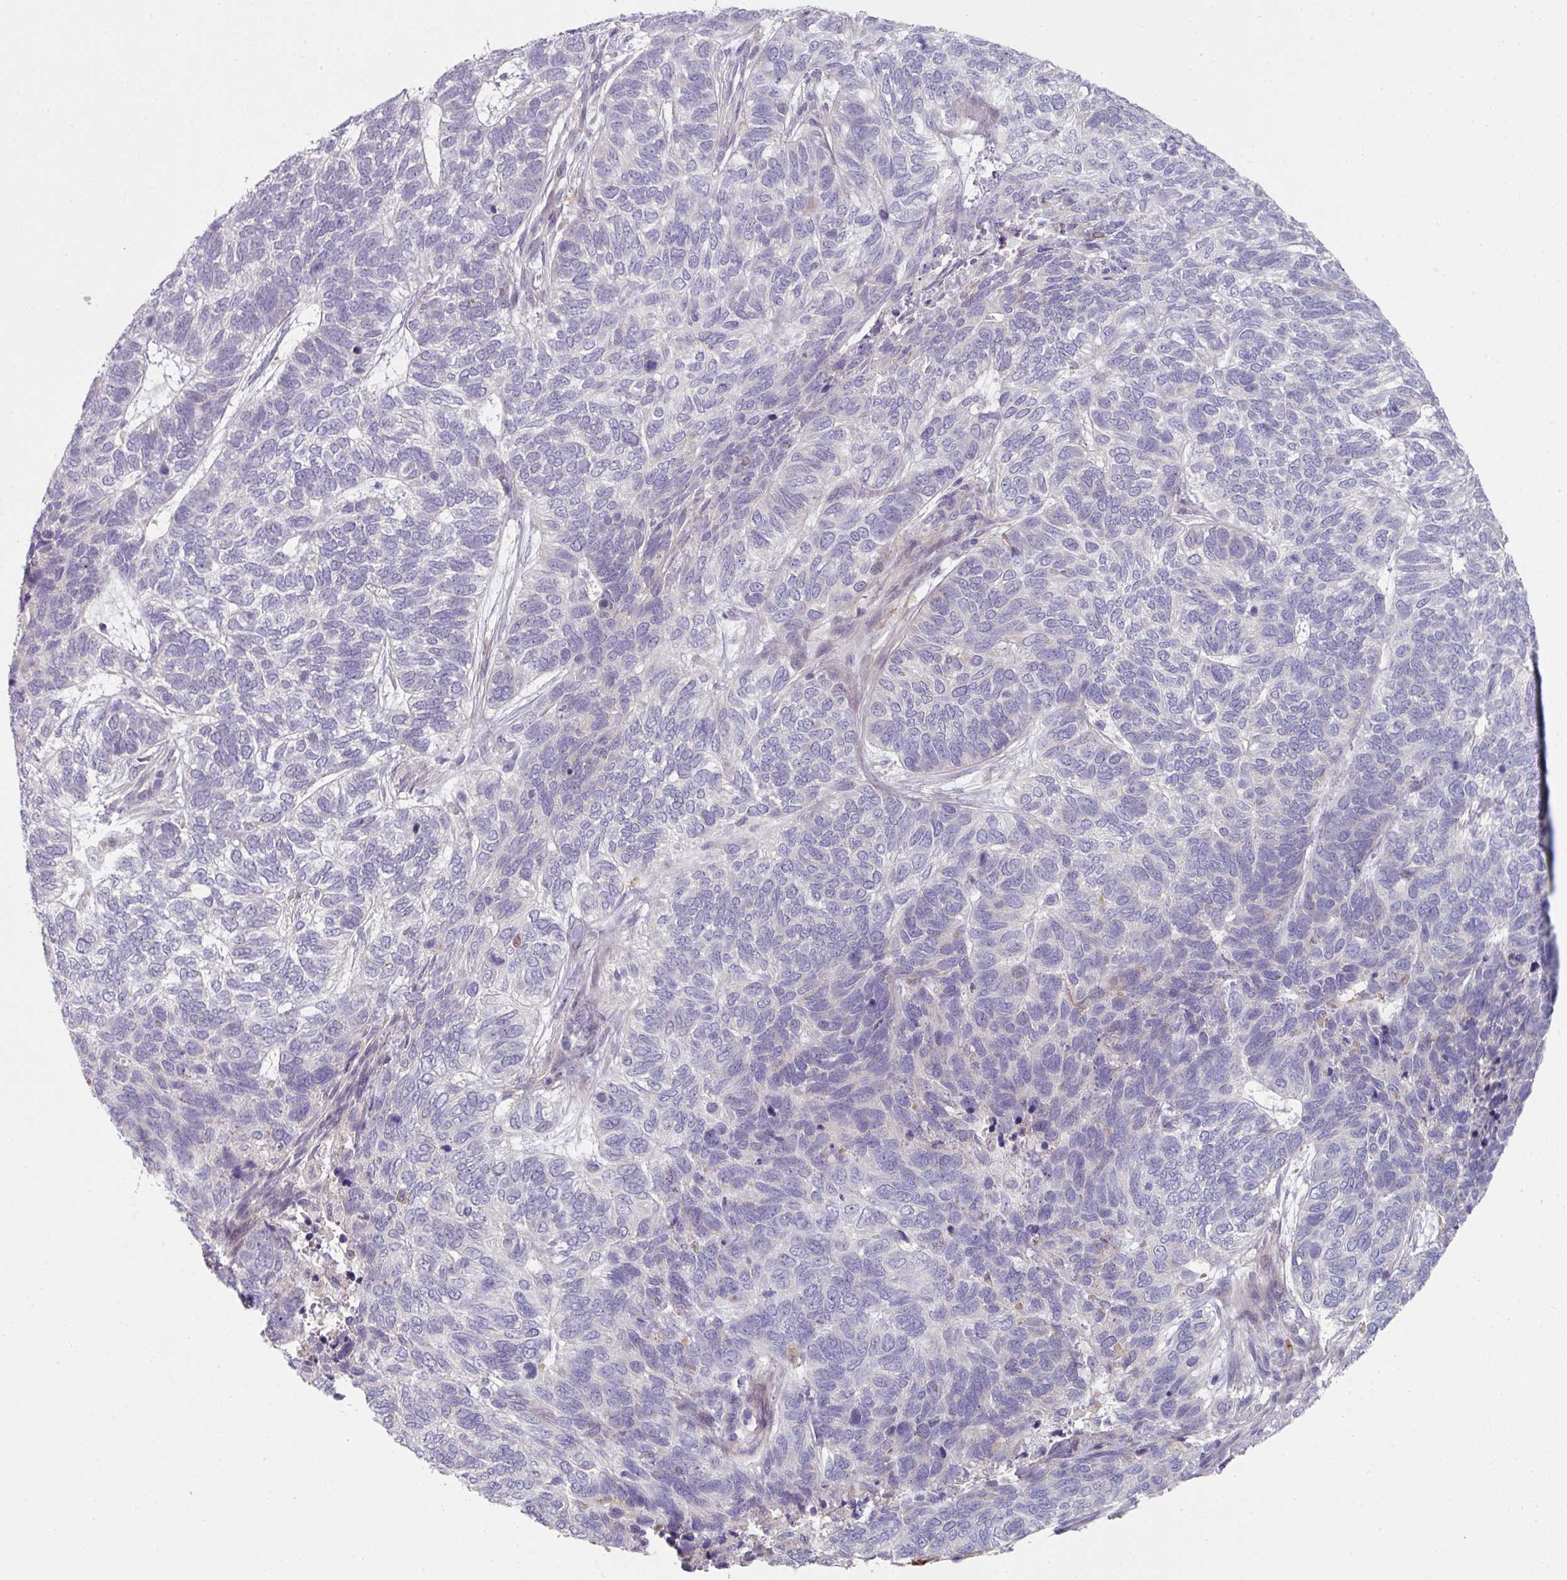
{"staining": {"intensity": "negative", "quantity": "none", "location": "none"}, "tissue": "skin cancer", "cell_type": "Tumor cells", "image_type": "cancer", "snomed": [{"axis": "morphology", "description": "Basal cell carcinoma"}, {"axis": "topography", "description": "Skin"}], "caption": "DAB immunohistochemical staining of skin cancer exhibits no significant staining in tumor cells.", "gene": "WSB2", "patient": {"sex": "female", "age": 65}}